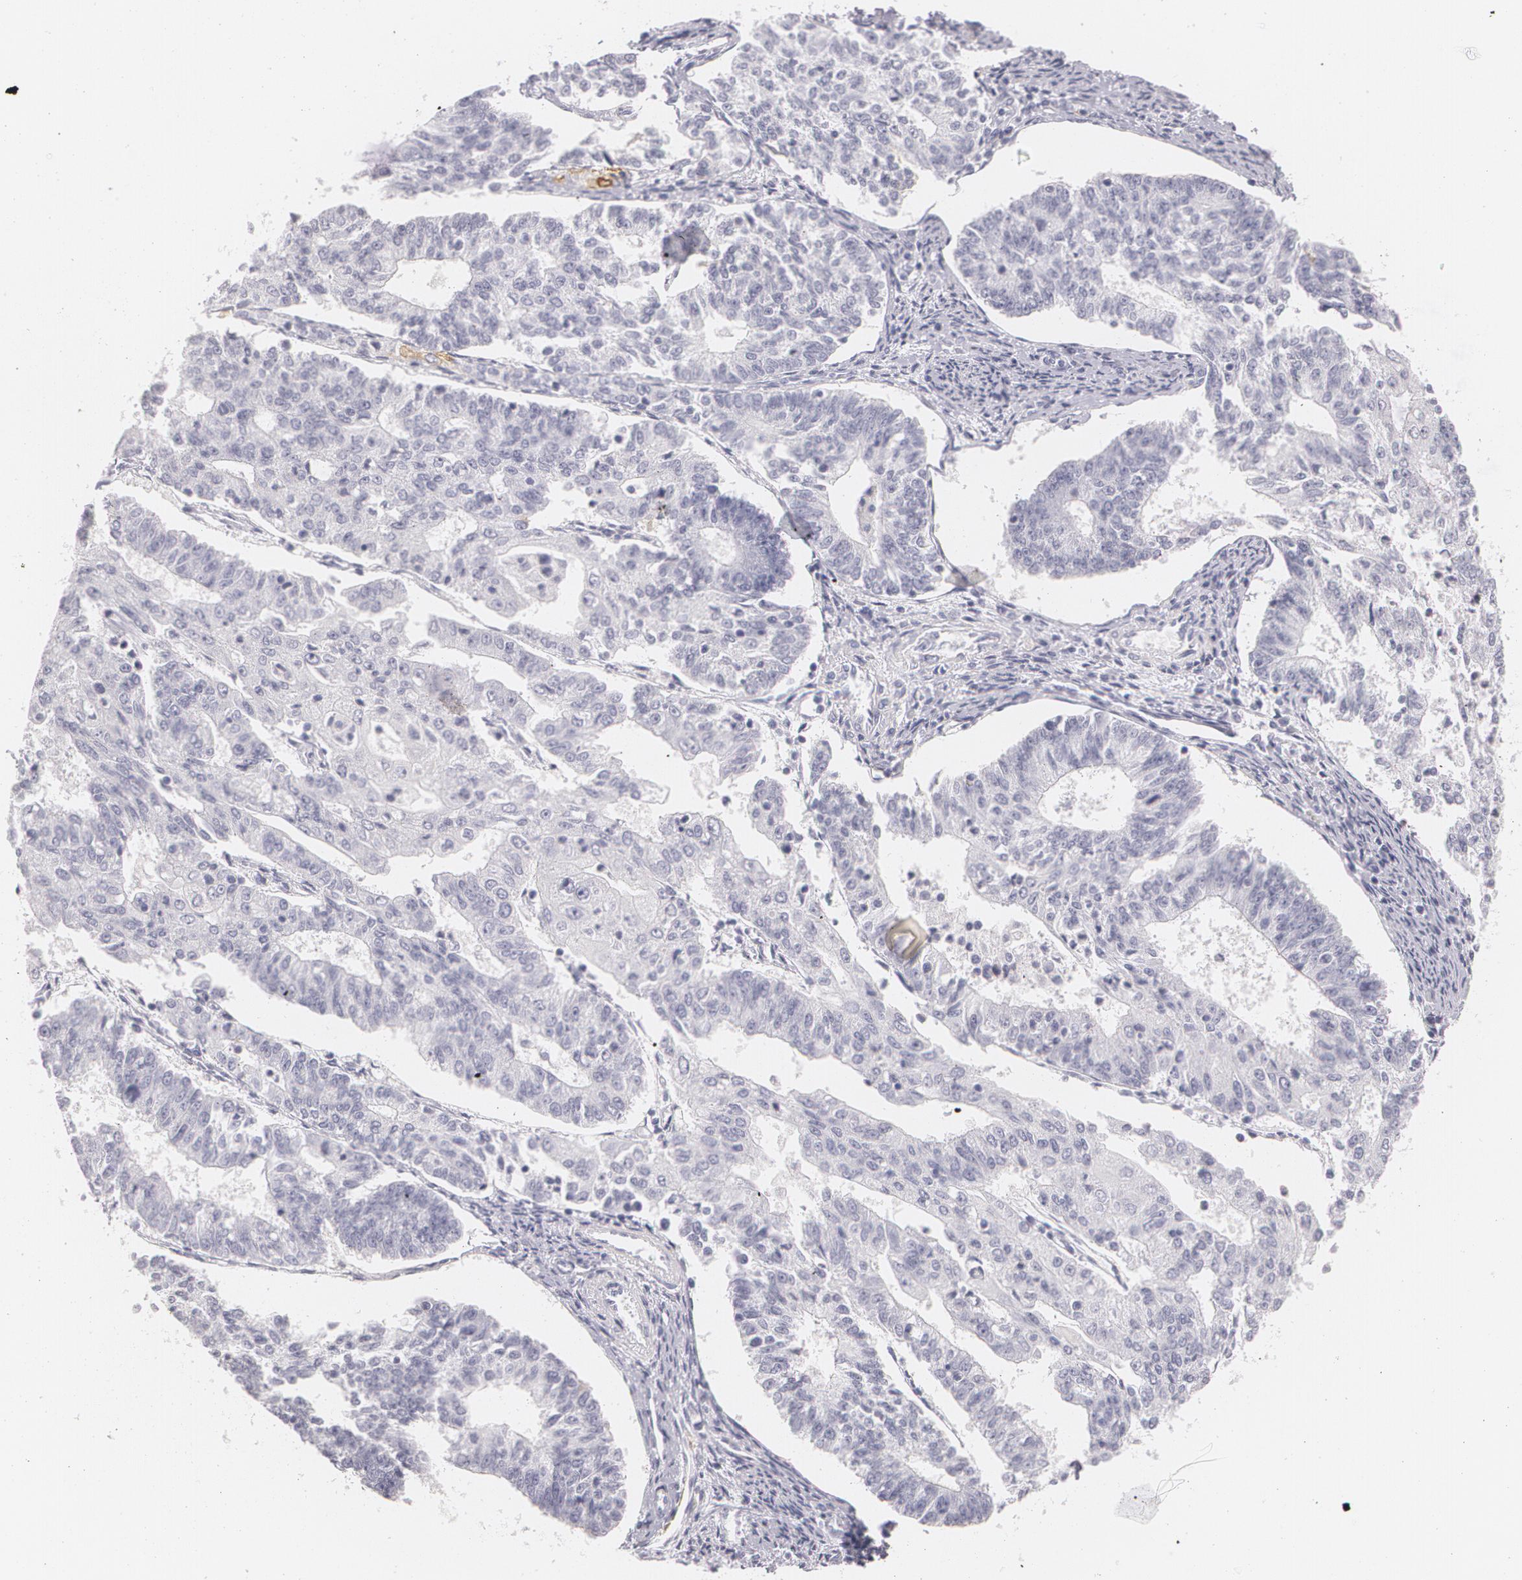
{"staining": {"intensity": "negative", "quantity": "none", "location": "none"}, "tissue": "endometrial cancer", "cell_type": "Tumor cells", "image_type": "cancer", "snomed": [{"axis": "morphology", "description": "Adenocarcinoma, NOS"}, {"axis": "topography", "description": "Endometrium"}], "caption": "This photomicrograph is of endometrial adenocarcinoma stained with immunohistochemistry (IHC) to label a protein in brown with the nuclei are counter-stained blue. There is no staining in tumor cells.", "gene": "NGFR", "patient": {"sex": "female", "age": 56}}